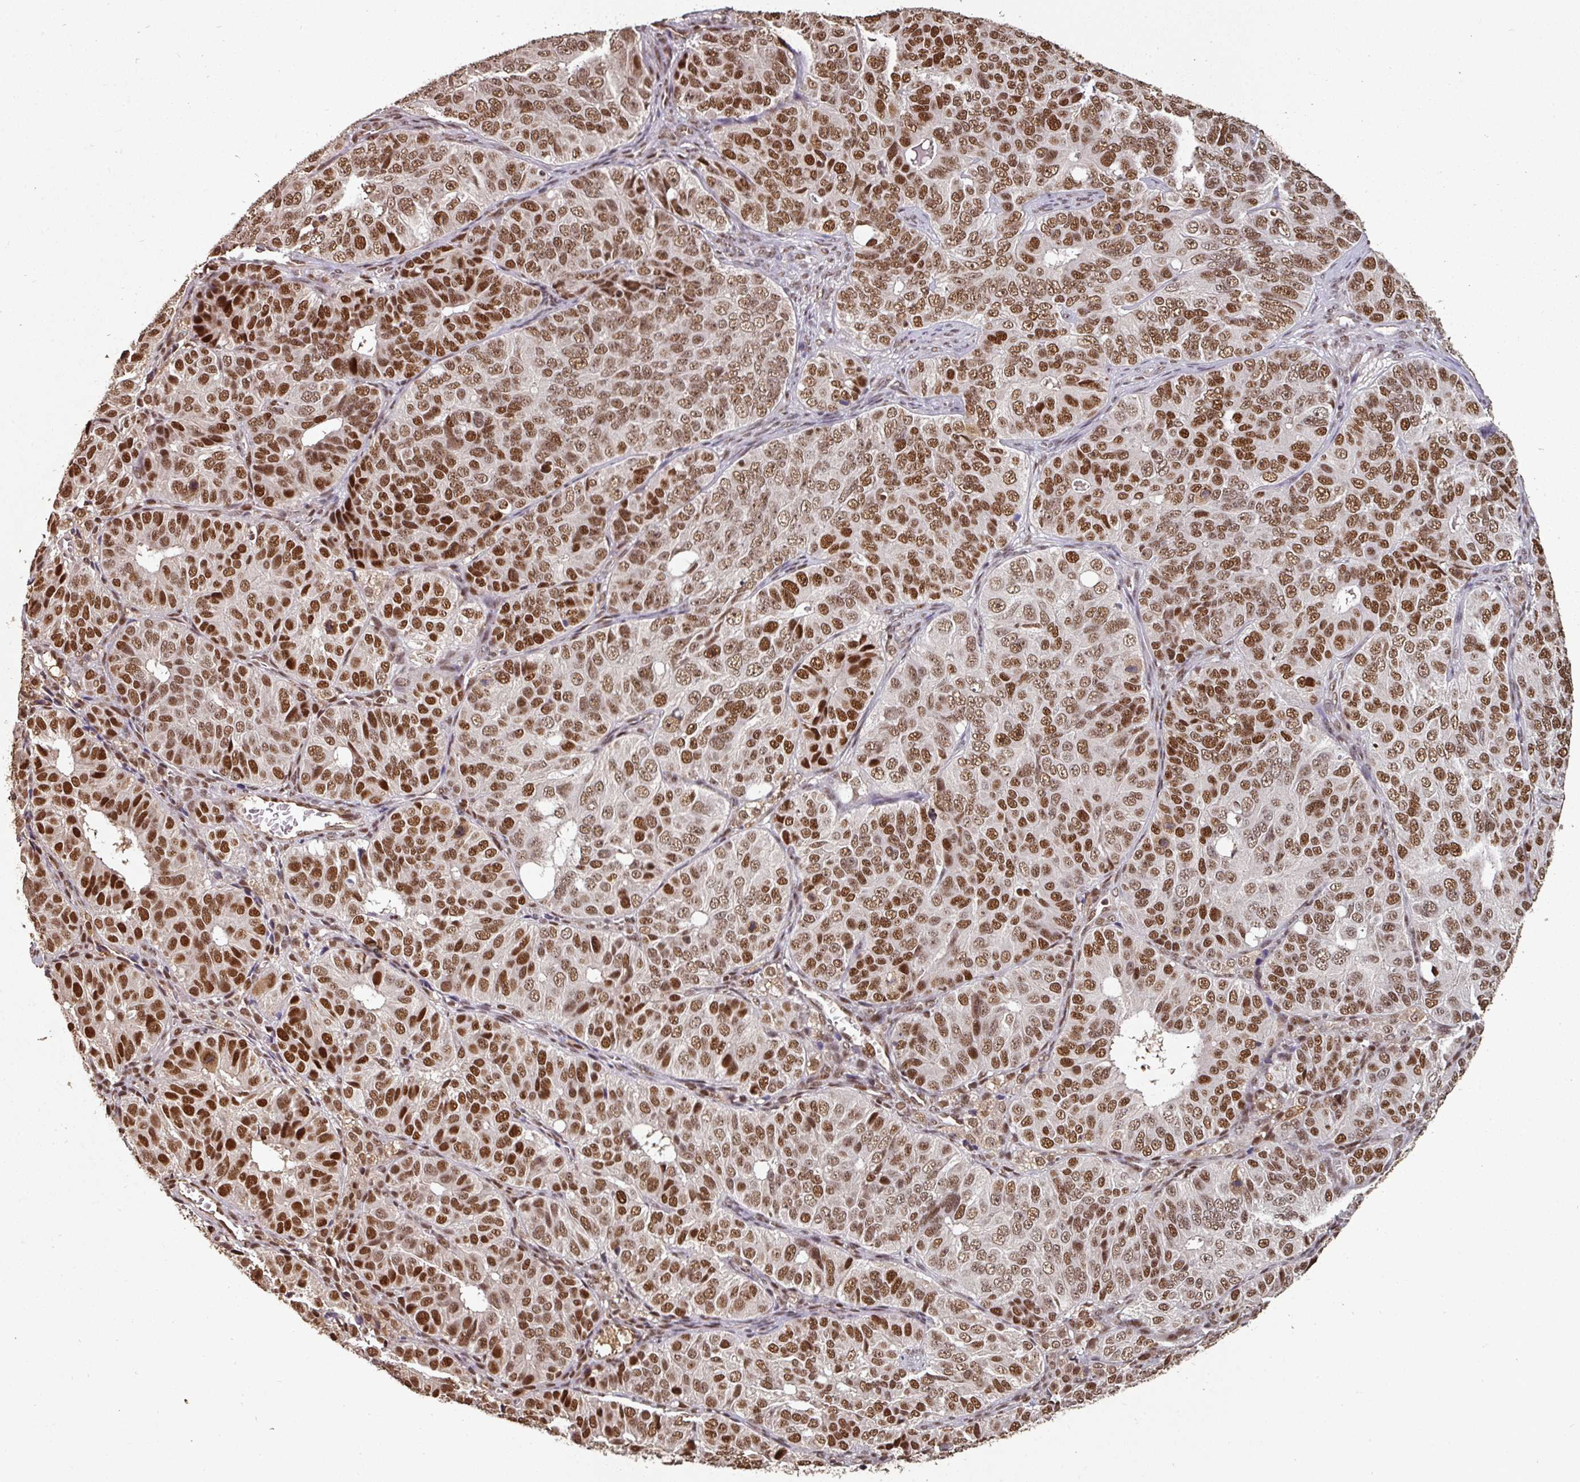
{"staining": {"intensity": "strong", "quantity": ">75%", "location": "nuclear"}, "tissue": "ovarian cancer", "cell_type": "Tumor cells", "image_type": "cancer", "snomed": [{"axis": "morphology", "description": "Carcinoma, endometroid"}, {"axis": "topography", "description": "Ovary"}], "caption": "Endometroid carcinoma (ovarian) stained for a protein (brown) displays strong nuclear positive positivity in approximately >75% of tumor cells.", "gene": "POLD1", "patient": {"sex": "female", "age": 51}}